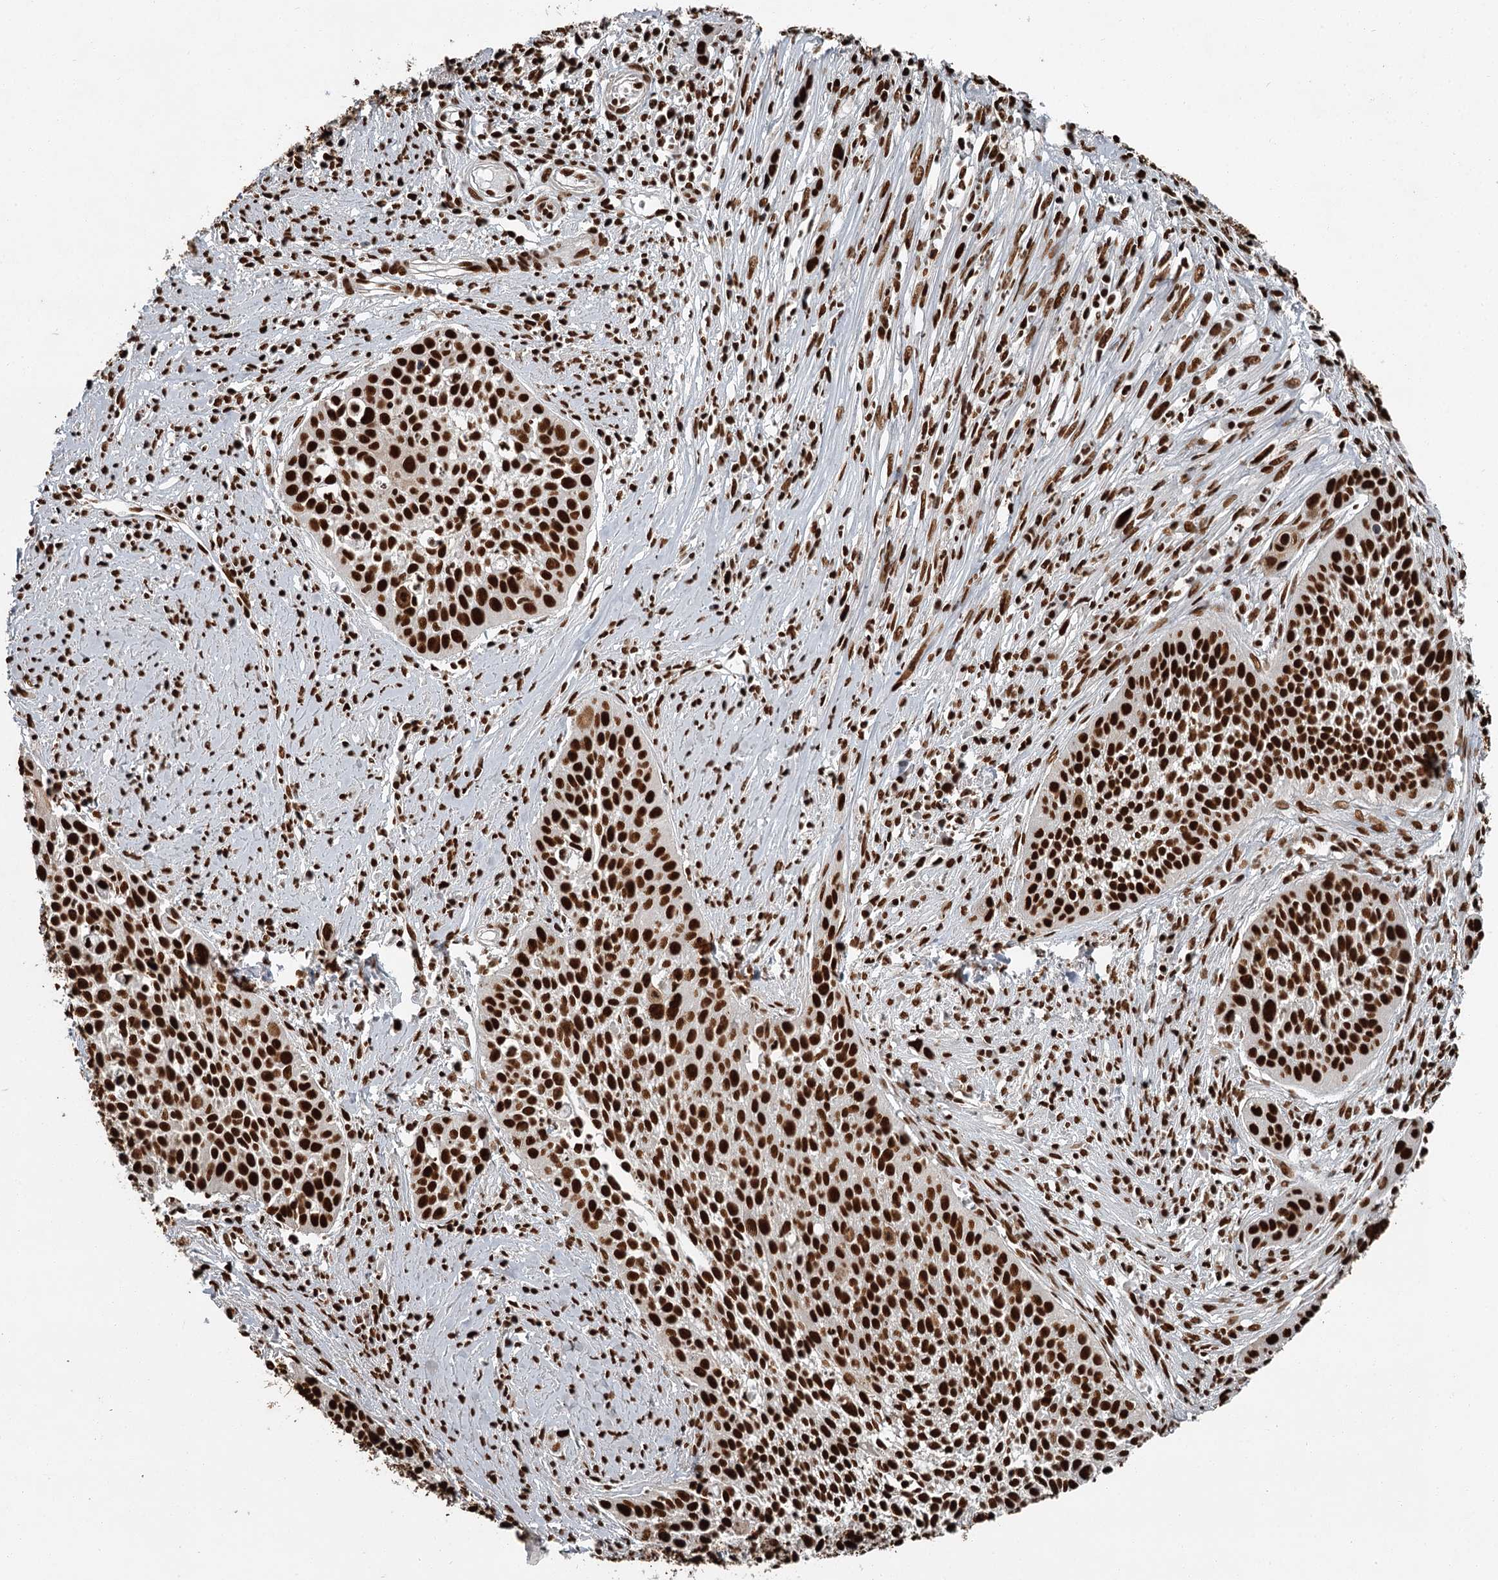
{"staining": {"intensity": "strong", "quantity": ">75%", "location": "nuclear"}, "tissue": "cervical cancer", "cell_type": "Tumor cells", "image_type": "cancer", "snomed": [{"axis": "morphology", "description": "Squamous cell carcinoma, NOS"}, {"axis": "topography", "description": "Cervix"}], "caption": "Protein staining of cervical cancer tissue demonstrates strong nuclear positivity in about >75% of tumor cells. (DAB = brown stain, brightfield microscopy at high magnification).", "gene": "RBBP7", "patient": {"sex": "female", "age": 34}}